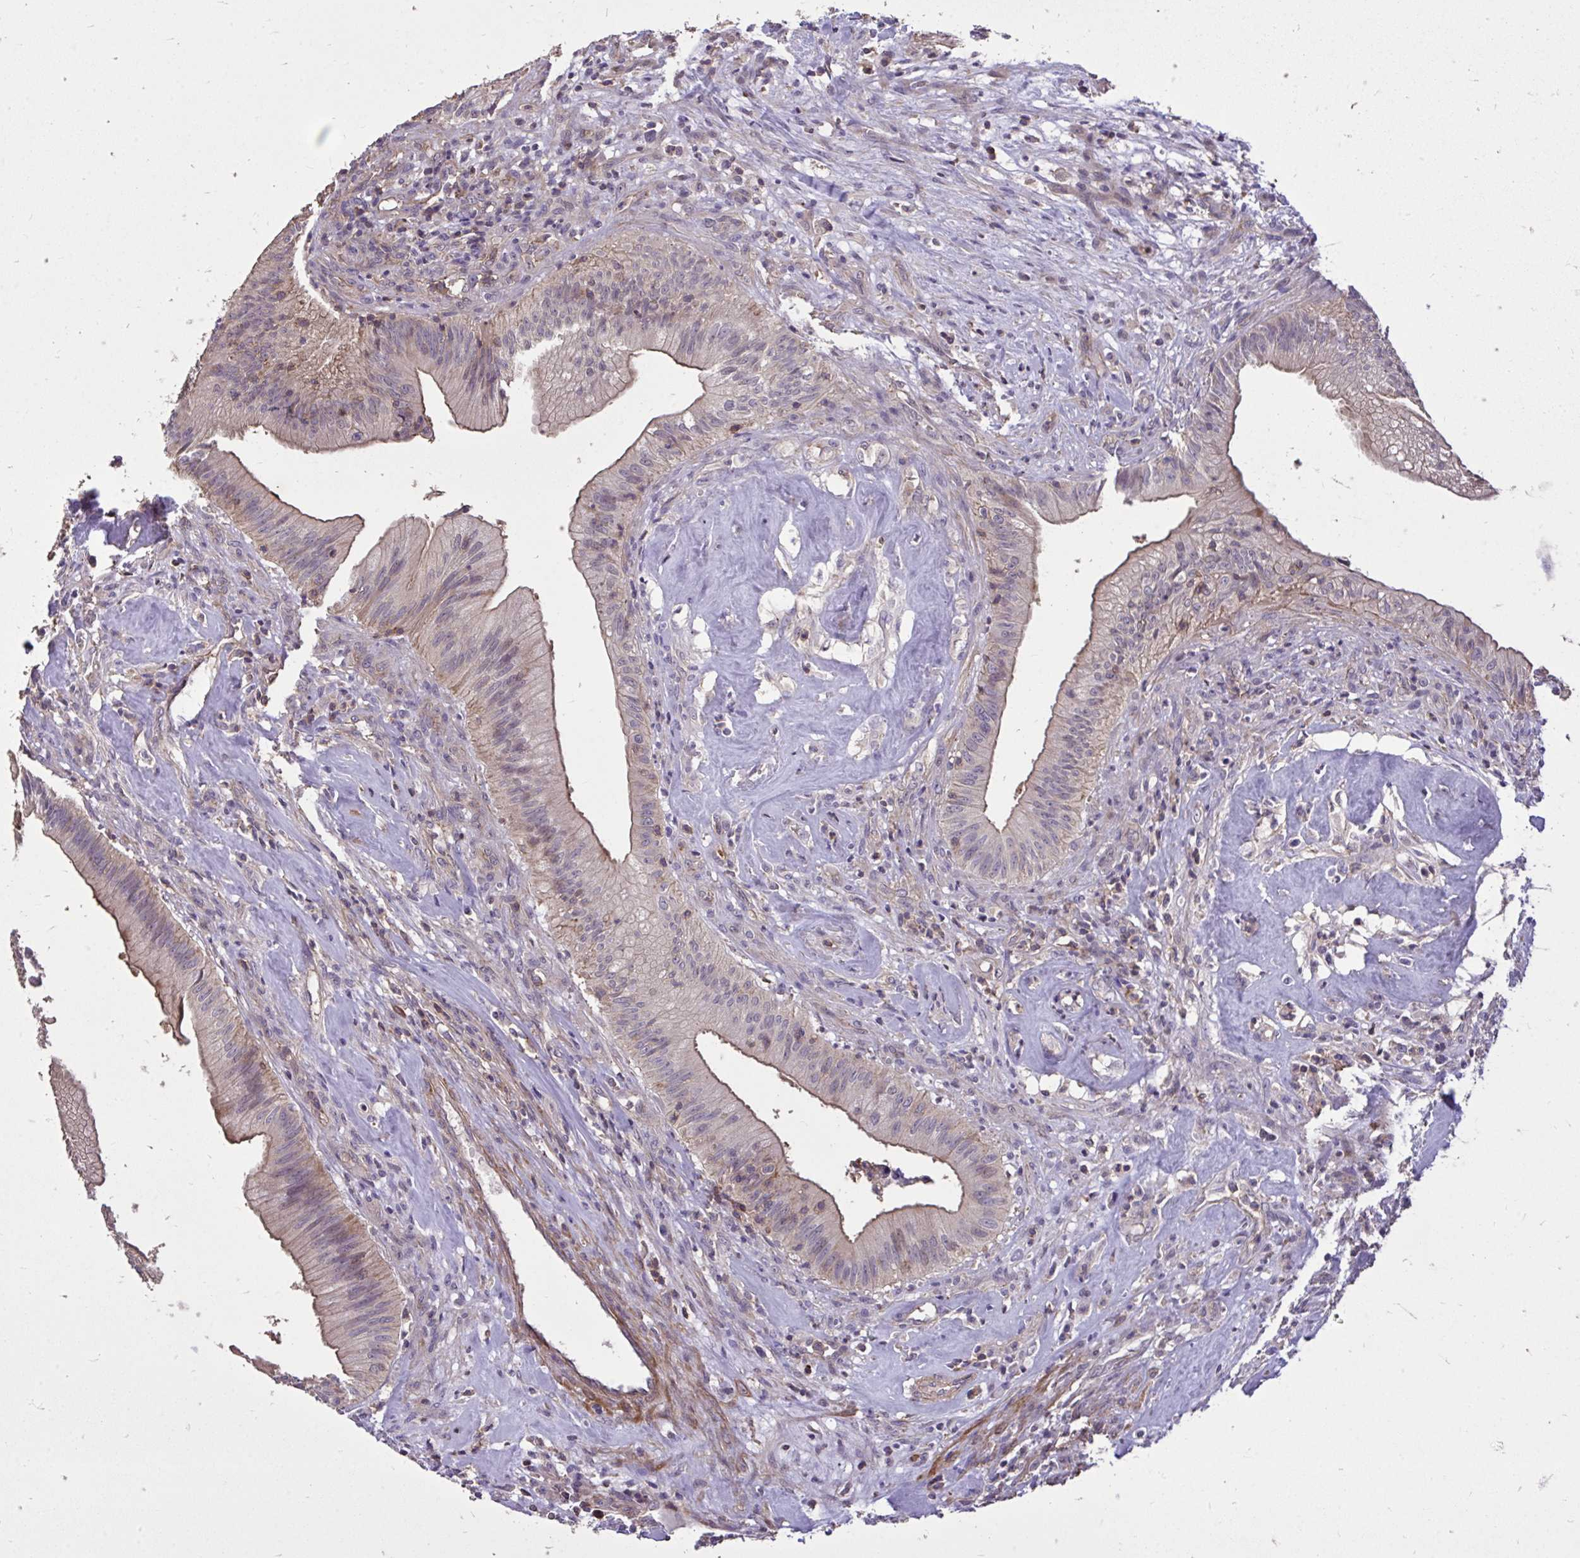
{"staining": {"intensity": "weak", "quantity": "25%-75%", "location": "cytoplasmic/membranous"}, "tissue": "head and neck cancer", "cell_type": "Tumor cells", "image_type": "cancer", "snomed": [{"axis": "morphology", "description": "Adenocarcinoma, NOS"}, {"axis": "topography", "description": "Head-Neck"}], "caption": "Immunohistochemical staining of head and neck adenocarcinoma exhibits low levels of weak cytoplasmic/membranous protein staining in approximately 25%-75% of tumor cells.", "gene": "IGFL2", "patient": {"sex": "male", "age": 44}}